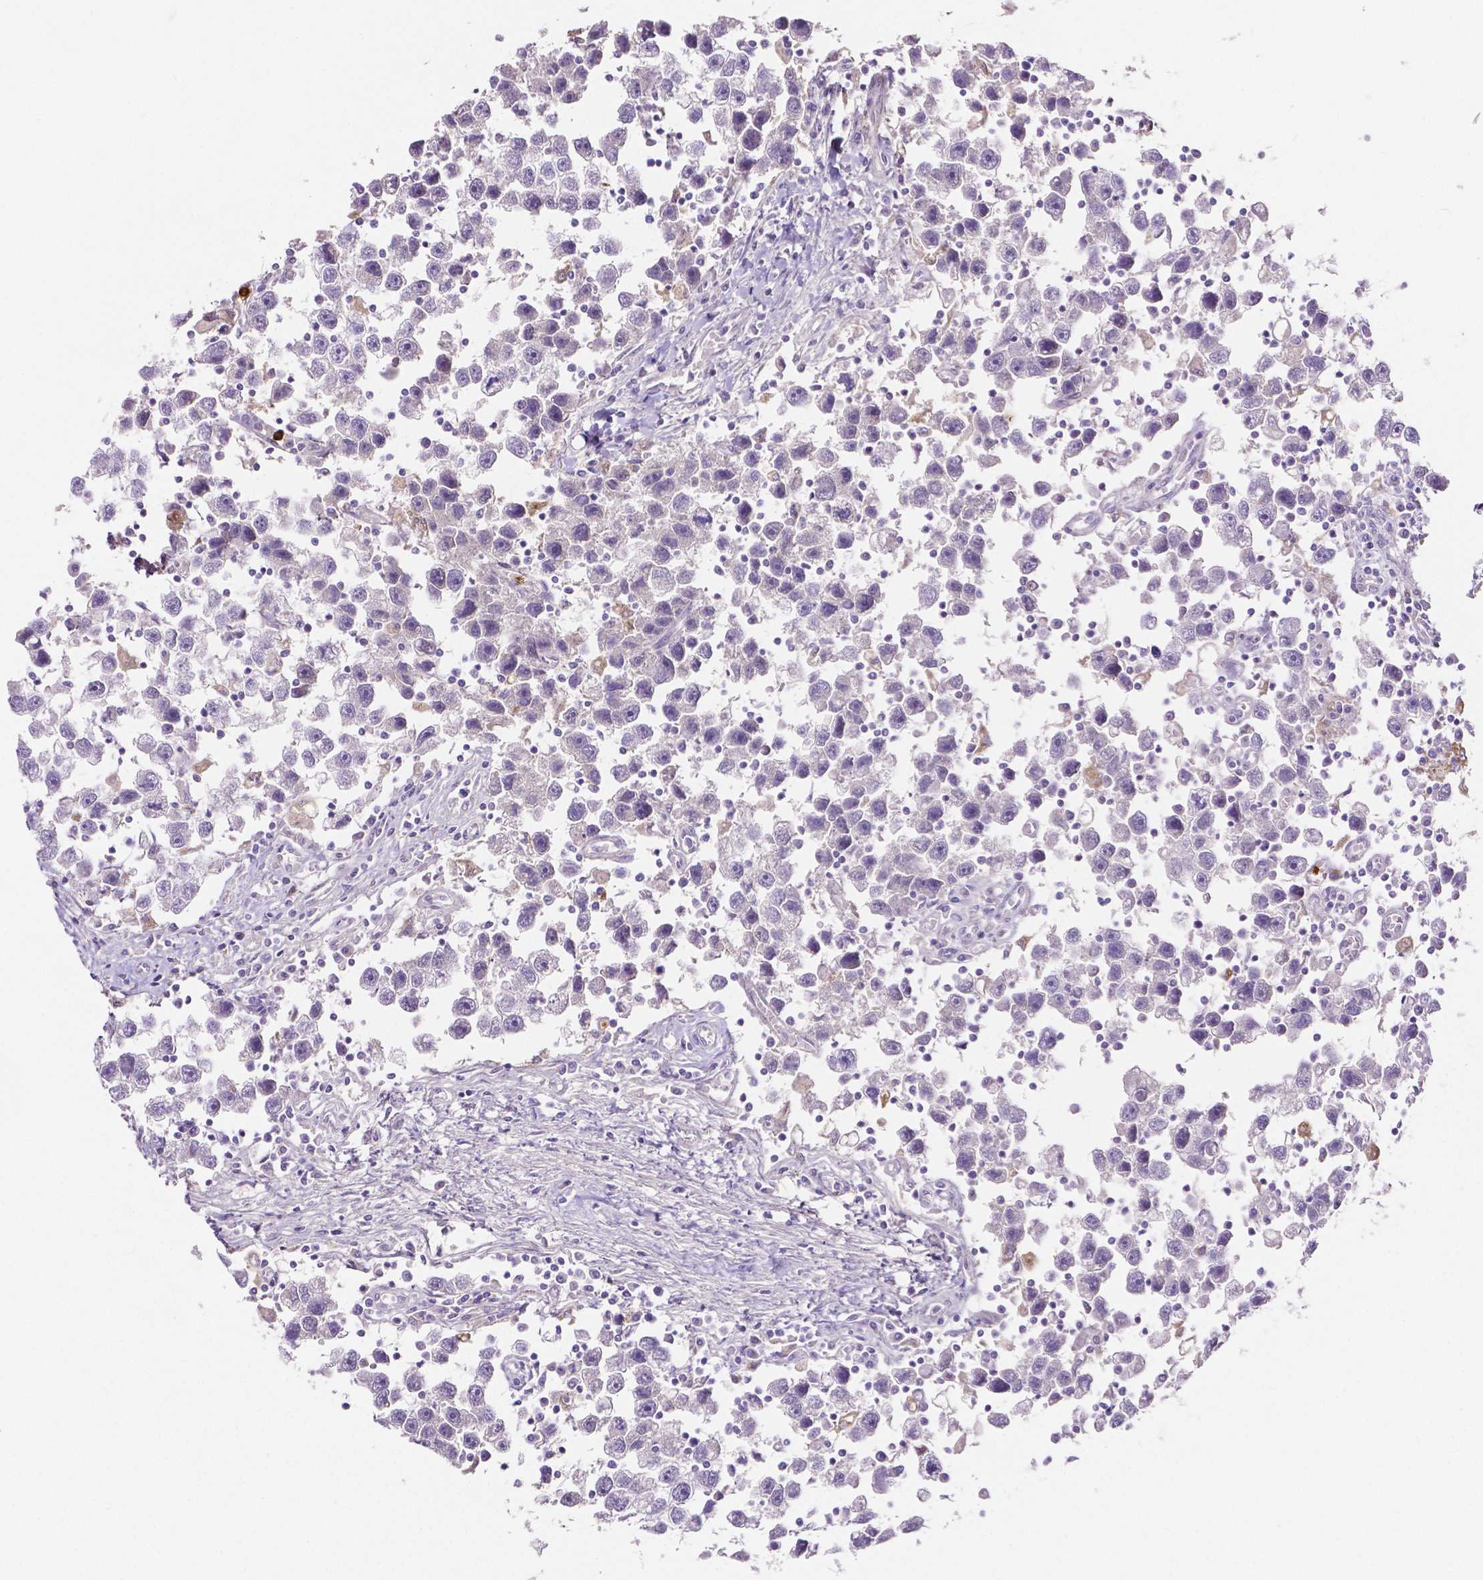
{"staining": {"intensity": "negative", "quantity": "none", "location": "none"}, "tissue": "testis cancer", "cell_type": "Tumor cells", "image_type": "cancer", "snomed": [{"axis": "morphology", "description": "Seminoma, NOS"}, {"axis": "topography", "description": "Testis"}], "caption": "Seminoma (testis) stained for a protein using immunohistochemistry reveals no expression tumor cells.", "gene": "MMP9", "patient": {"sex": "male", "age": 30}}